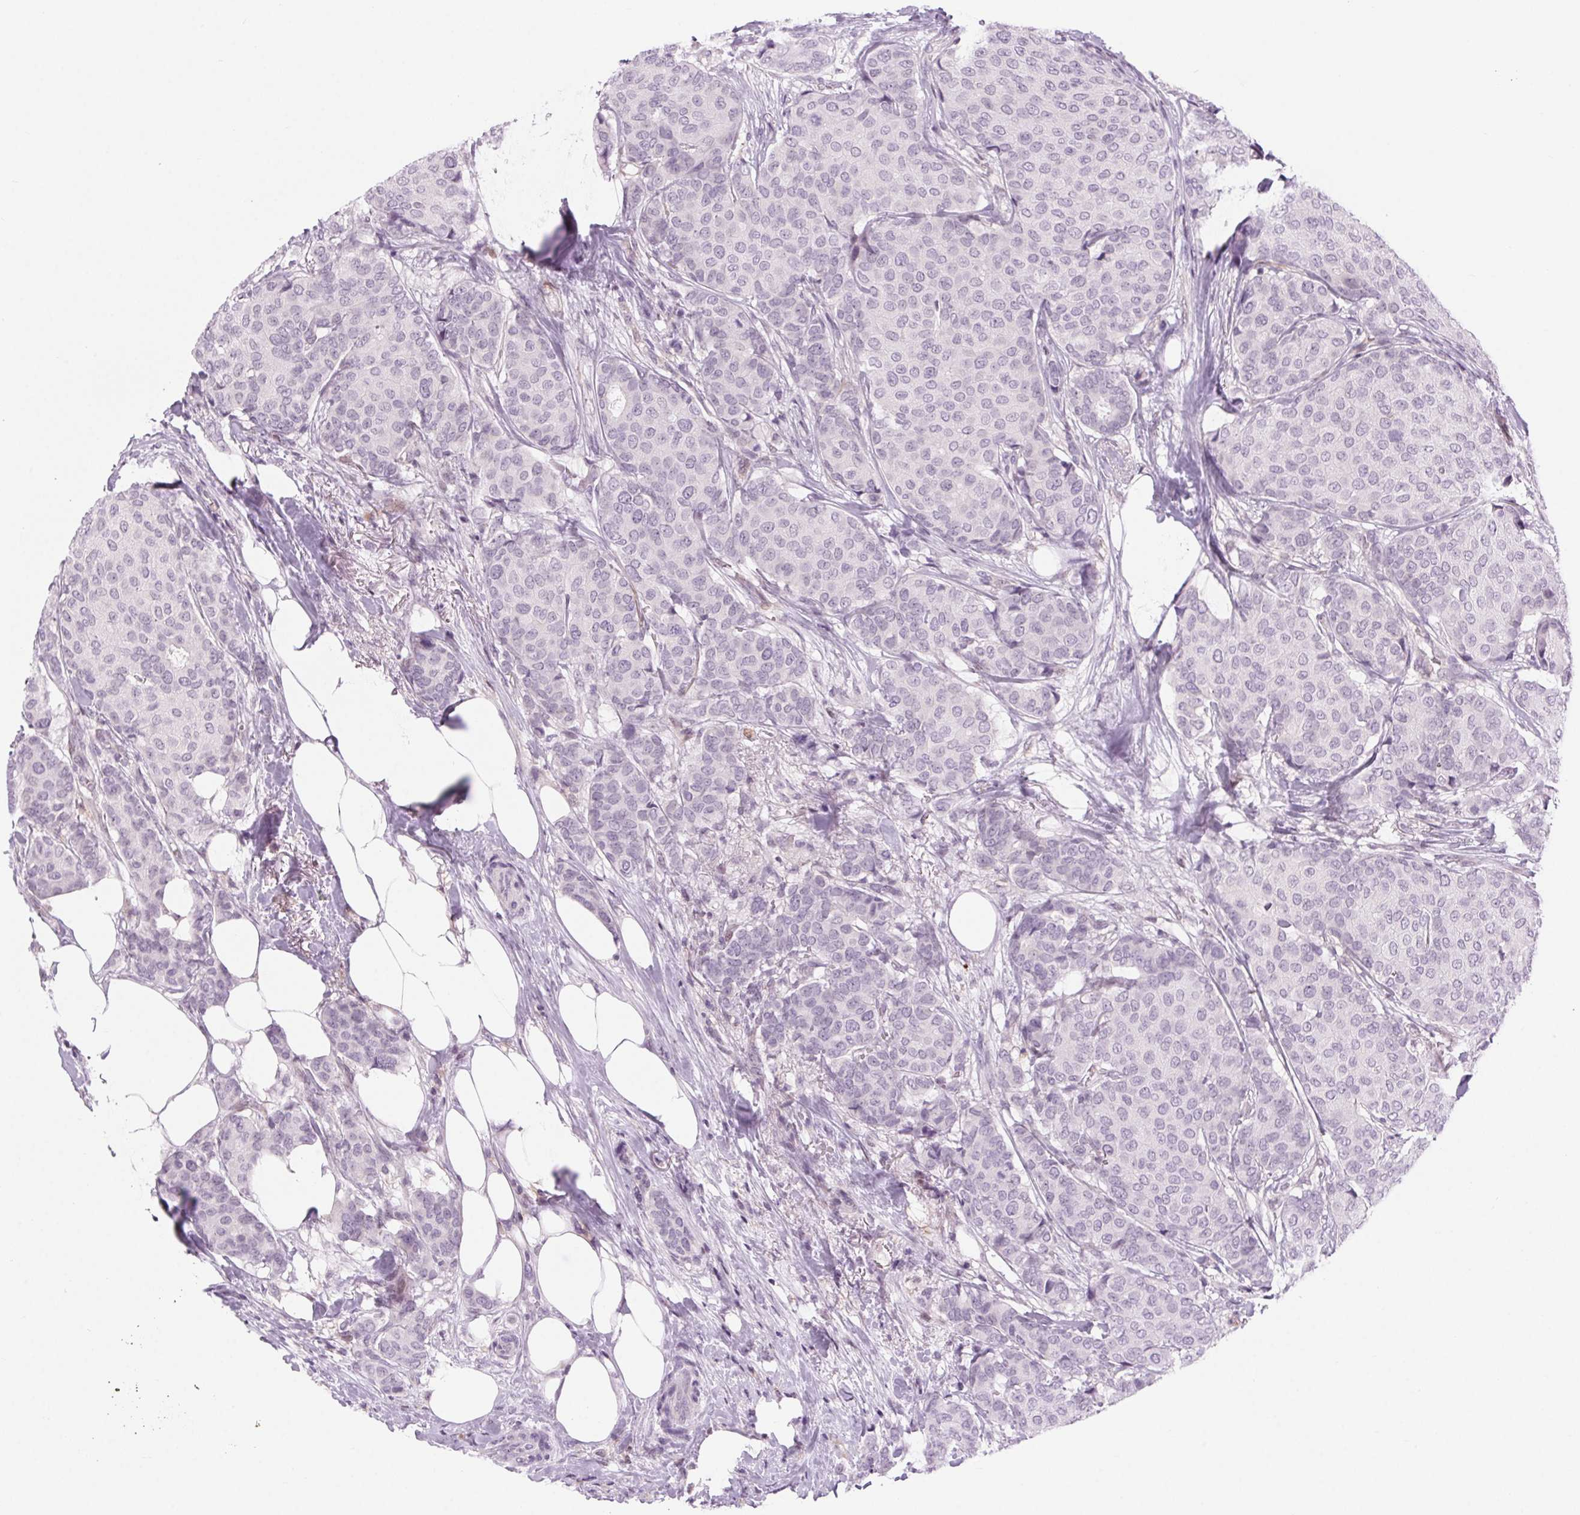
{"staining": {"intensity": "negative", "quantity": "none", "location": "none"}, "tissue": "breast cancer", "cell_type": "Tumor cells", "image_type": "cancer", "snomed": [{"axis": "morphology", "description": "Duct carcinoma"}, {"axis": "topography", "description": "Breast"}], "caption": "Tumor cells show no significant protein staining in breast cancer.", "gene": "SLC6A19", "patient": {"sex": "female", "age": 75}}